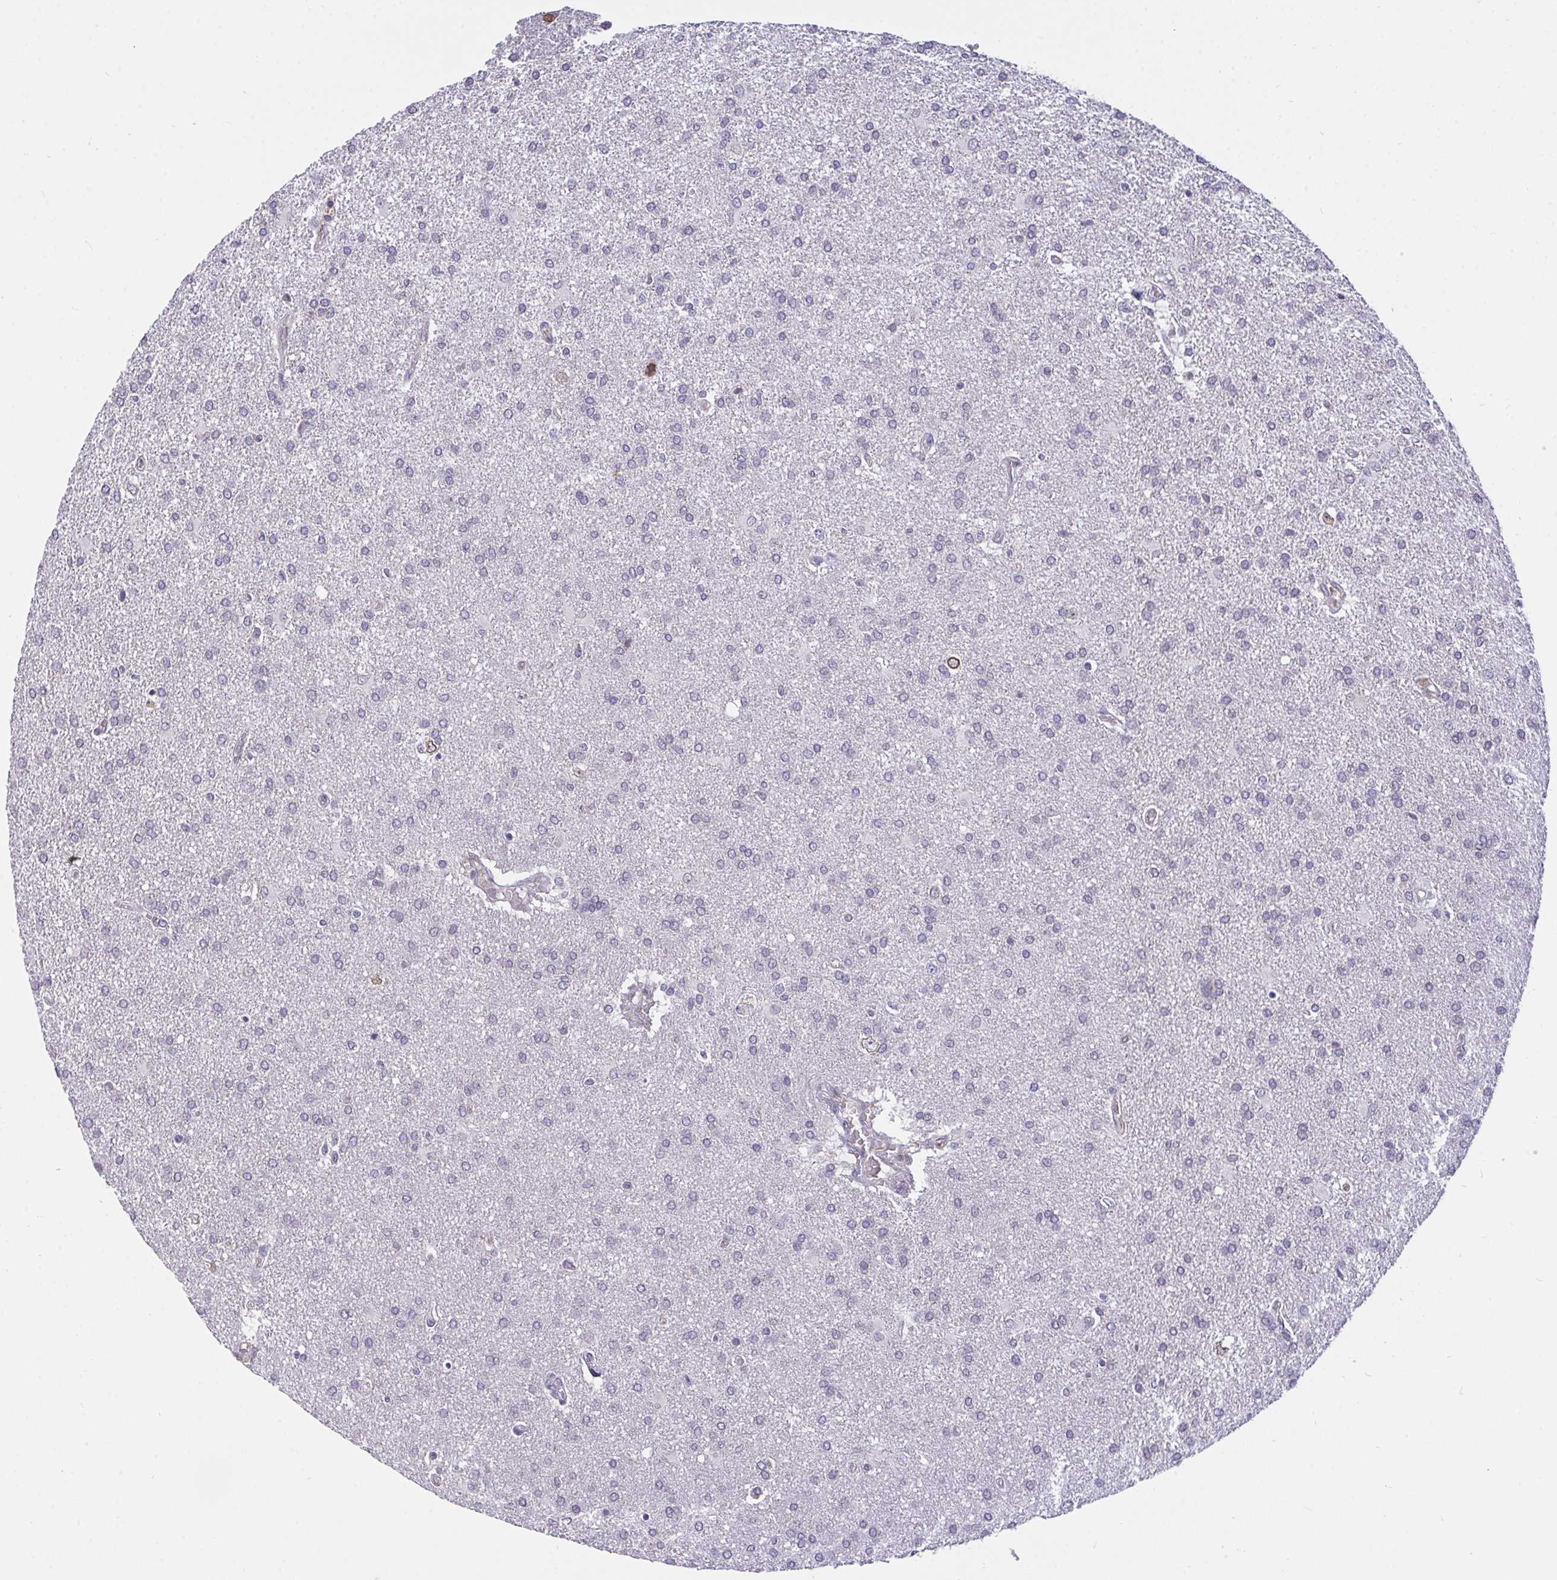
{"staining": {"intensity": "negative", "quantity": "none", "location": "none"}, "tissue": "glioma", "cell_type": "Tumor cells", "image_type": "cancer", "snomed": [{"axis": "morphology", "description": "Glioma, malignant, High grade"}, {"axis": "topography", "description": "Brain"}], "caption": "This is an immunohistochemistry (IHC) histopathology image of glioma. There is no positivity in tumor cells.", "gene": "SEMA6B", "patient": {"sex": "male", "age": 68}}